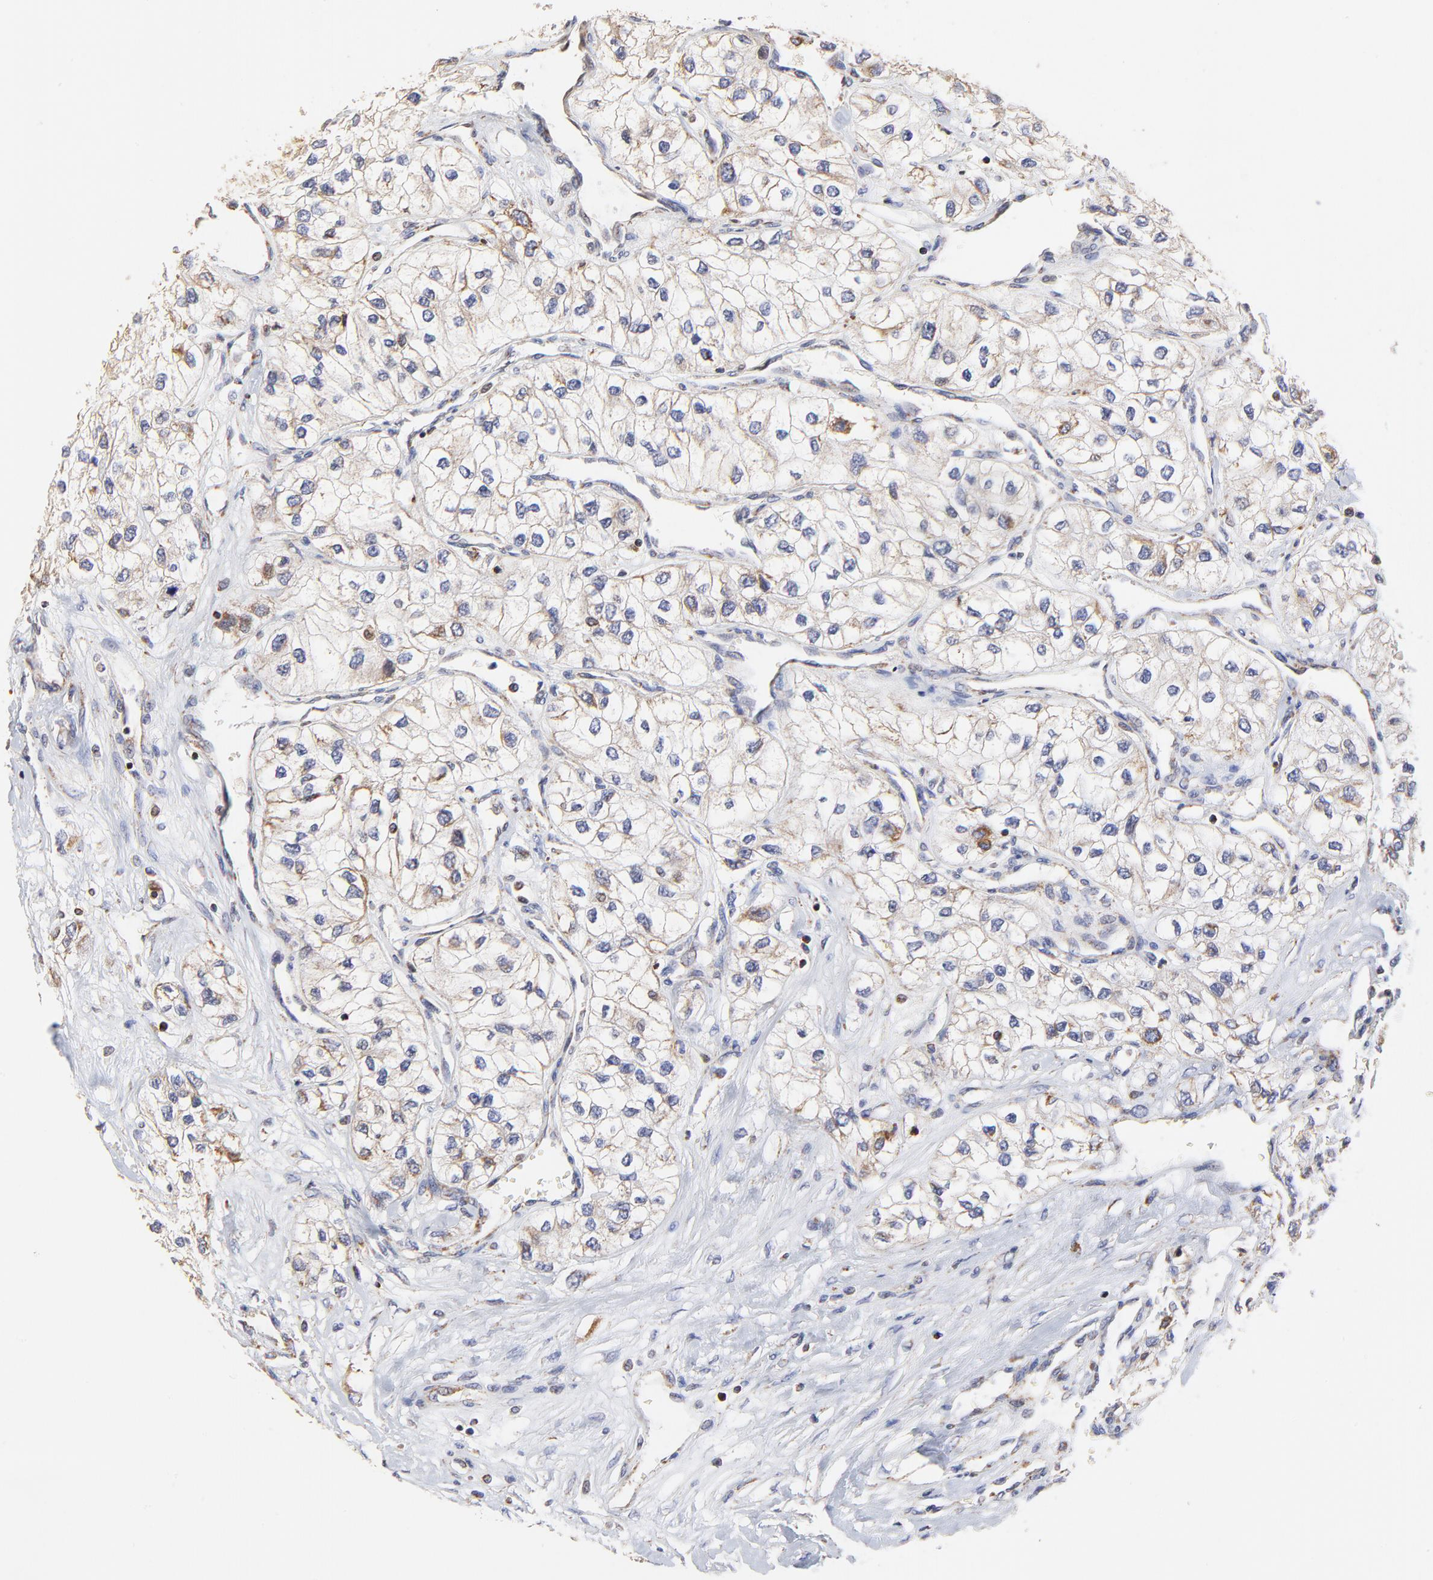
{"staining": {"intensity": "weak", "quantity": ">75%", "location": "cytoplasmic/membranous"}, "tissue": "renal cancer", "cell_type": "Tumor cells", "image_type": "cancer", "snomed": [{"axis": "morphology", "description": "Adenocarcinoma, NOS"}, {"axis": "topography", "description": "Kidney"}], "caption": "Brown immunohistochemical staining in renal cancer (adenocarcinoma) displays weak cytoplasmic/membranous expression in approximately >75% of tumor cells.", "gene": "SSBP1", "patient": {"sex": "male", "age": 57}}